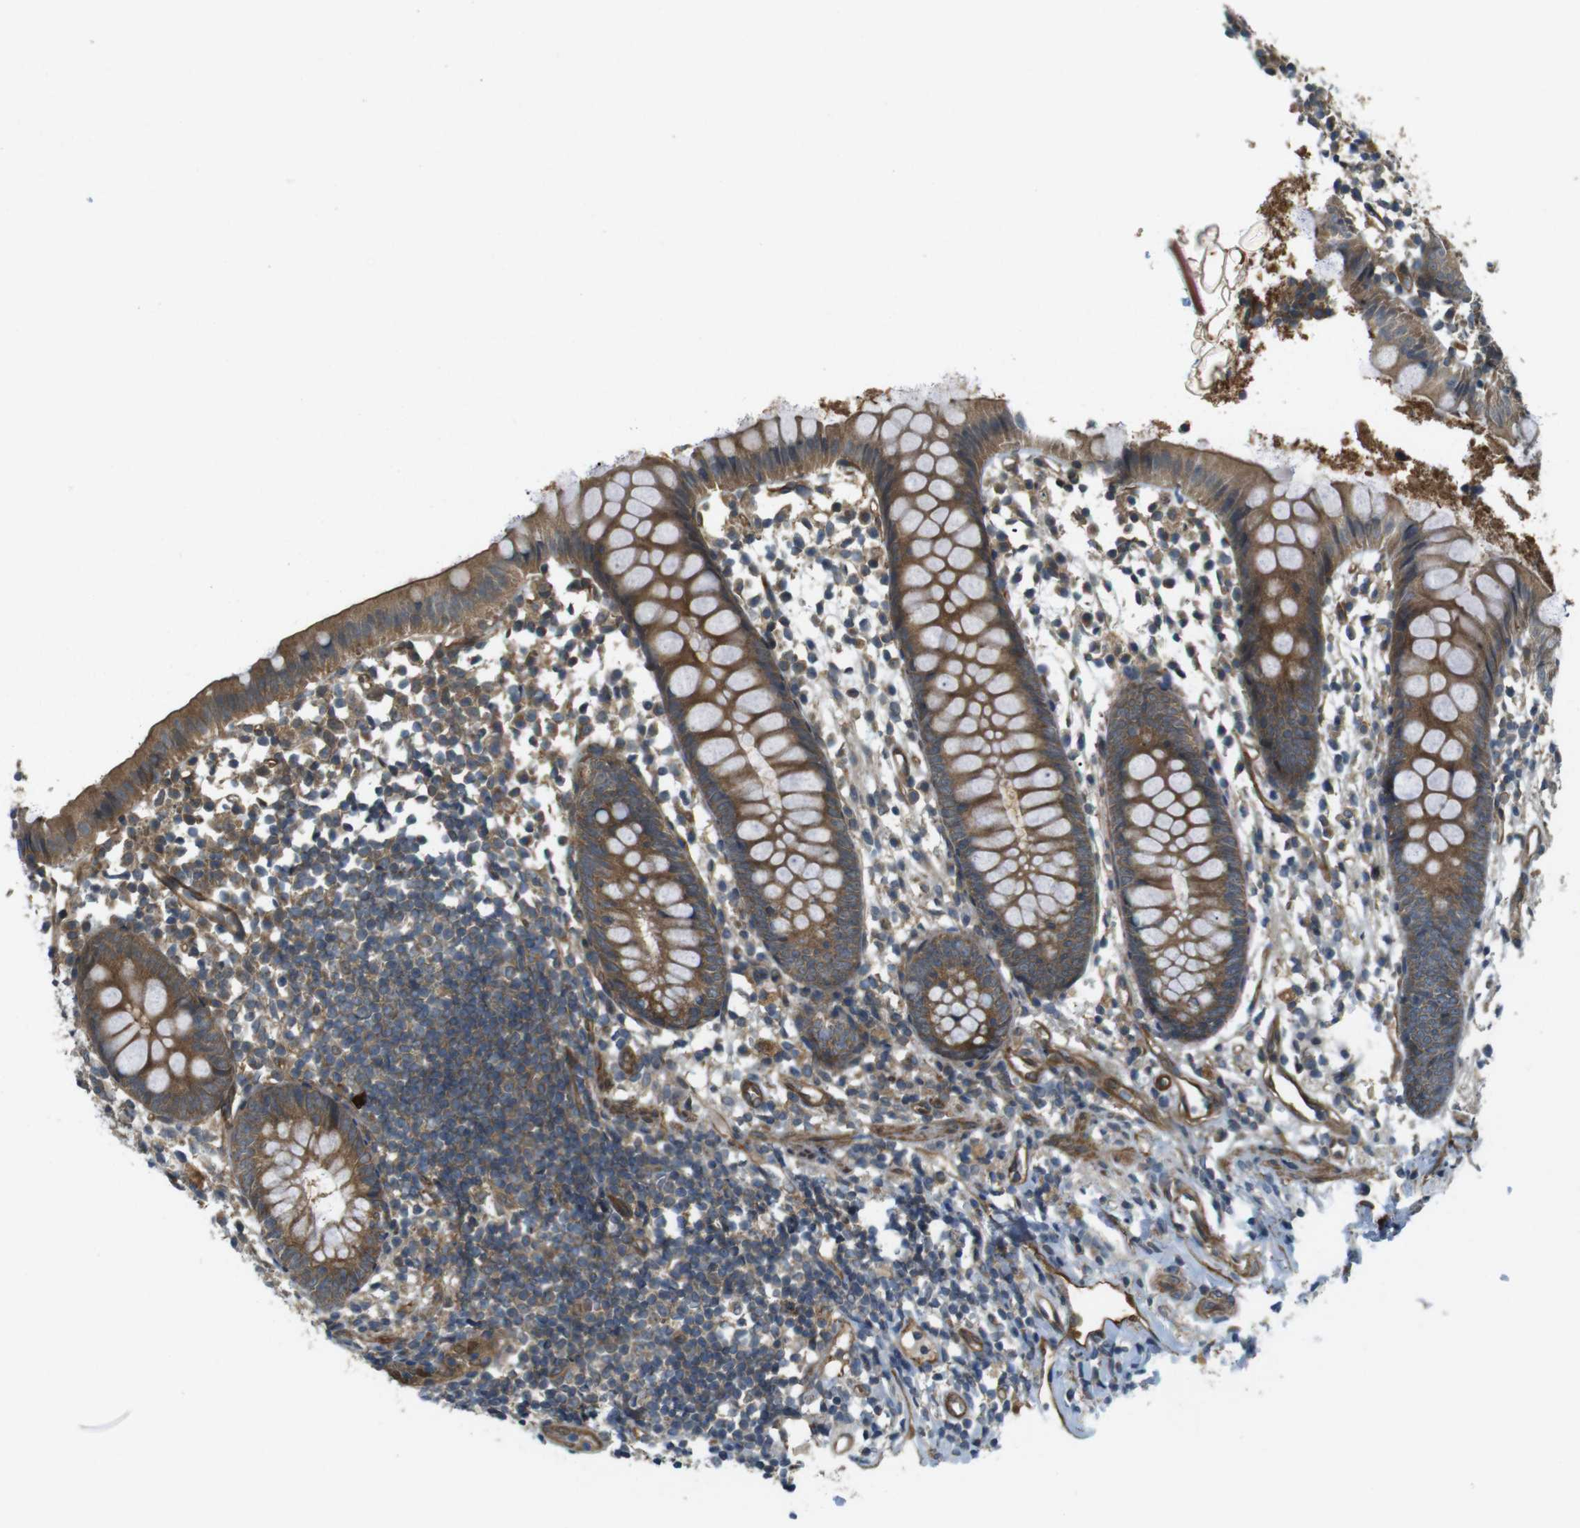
{"staining": {"intensity": "moderate", "quantity": ">75%", "location": "cytoplasmic/membranous"}, "tissue": "appendix", "cell_type": "Glandular cells", "image_type": "normal", "snomed": [{"axis": "morphology", "description": "Normal tissue, NOS"}, {"axis": "topography", "description": "Appendix"}], "caption": "A medium amount of moderate cytoplasmic/membranous positivity is seen in about >75% of glandular cells in benign appendix. Immunohistochemistry stains the protein in brown and the nuclei are stained blue.", "gene": "TSC1", "patient": {"sex": "female", "age": 20}}